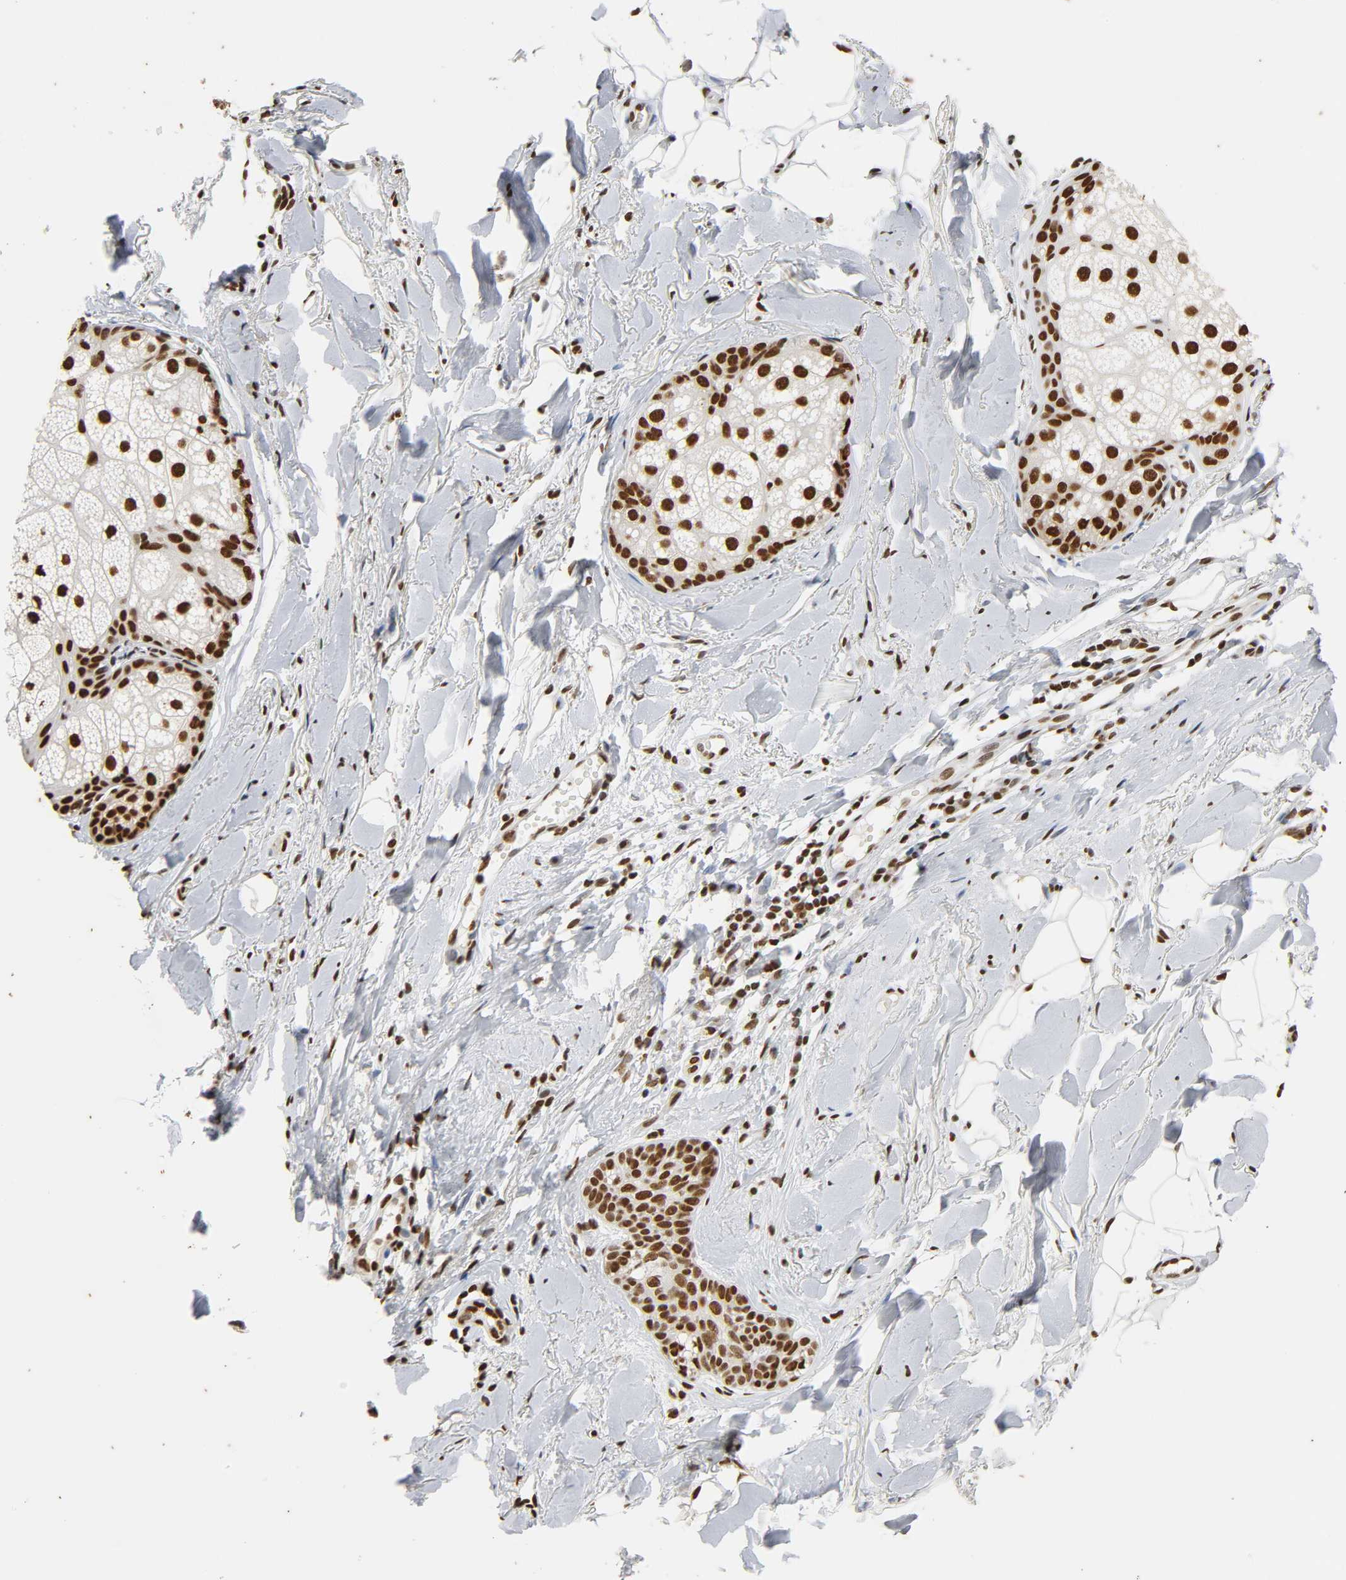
{"staining": {"intensity": "strong", "quantity": ">75%", "location": "nuclear"}, "tissue": "skin cancer", "cell_type": "Tumor cells", "image_type": "cancer", "snomed": [{"axis": "morphology", "description": "Normal tissue, NOS"}, {"axis": "morphology", "description": "Basal cell carcinoma"}, {"axis": "topography", "description": "Skin"}], "caption": "Strong nuclear positivity is identified in about >75% of tumor cells in skin cancer (basal cell carcinoma).", "gene": "HNRNPC", "patient": {"sex": "female", "age": 69}}